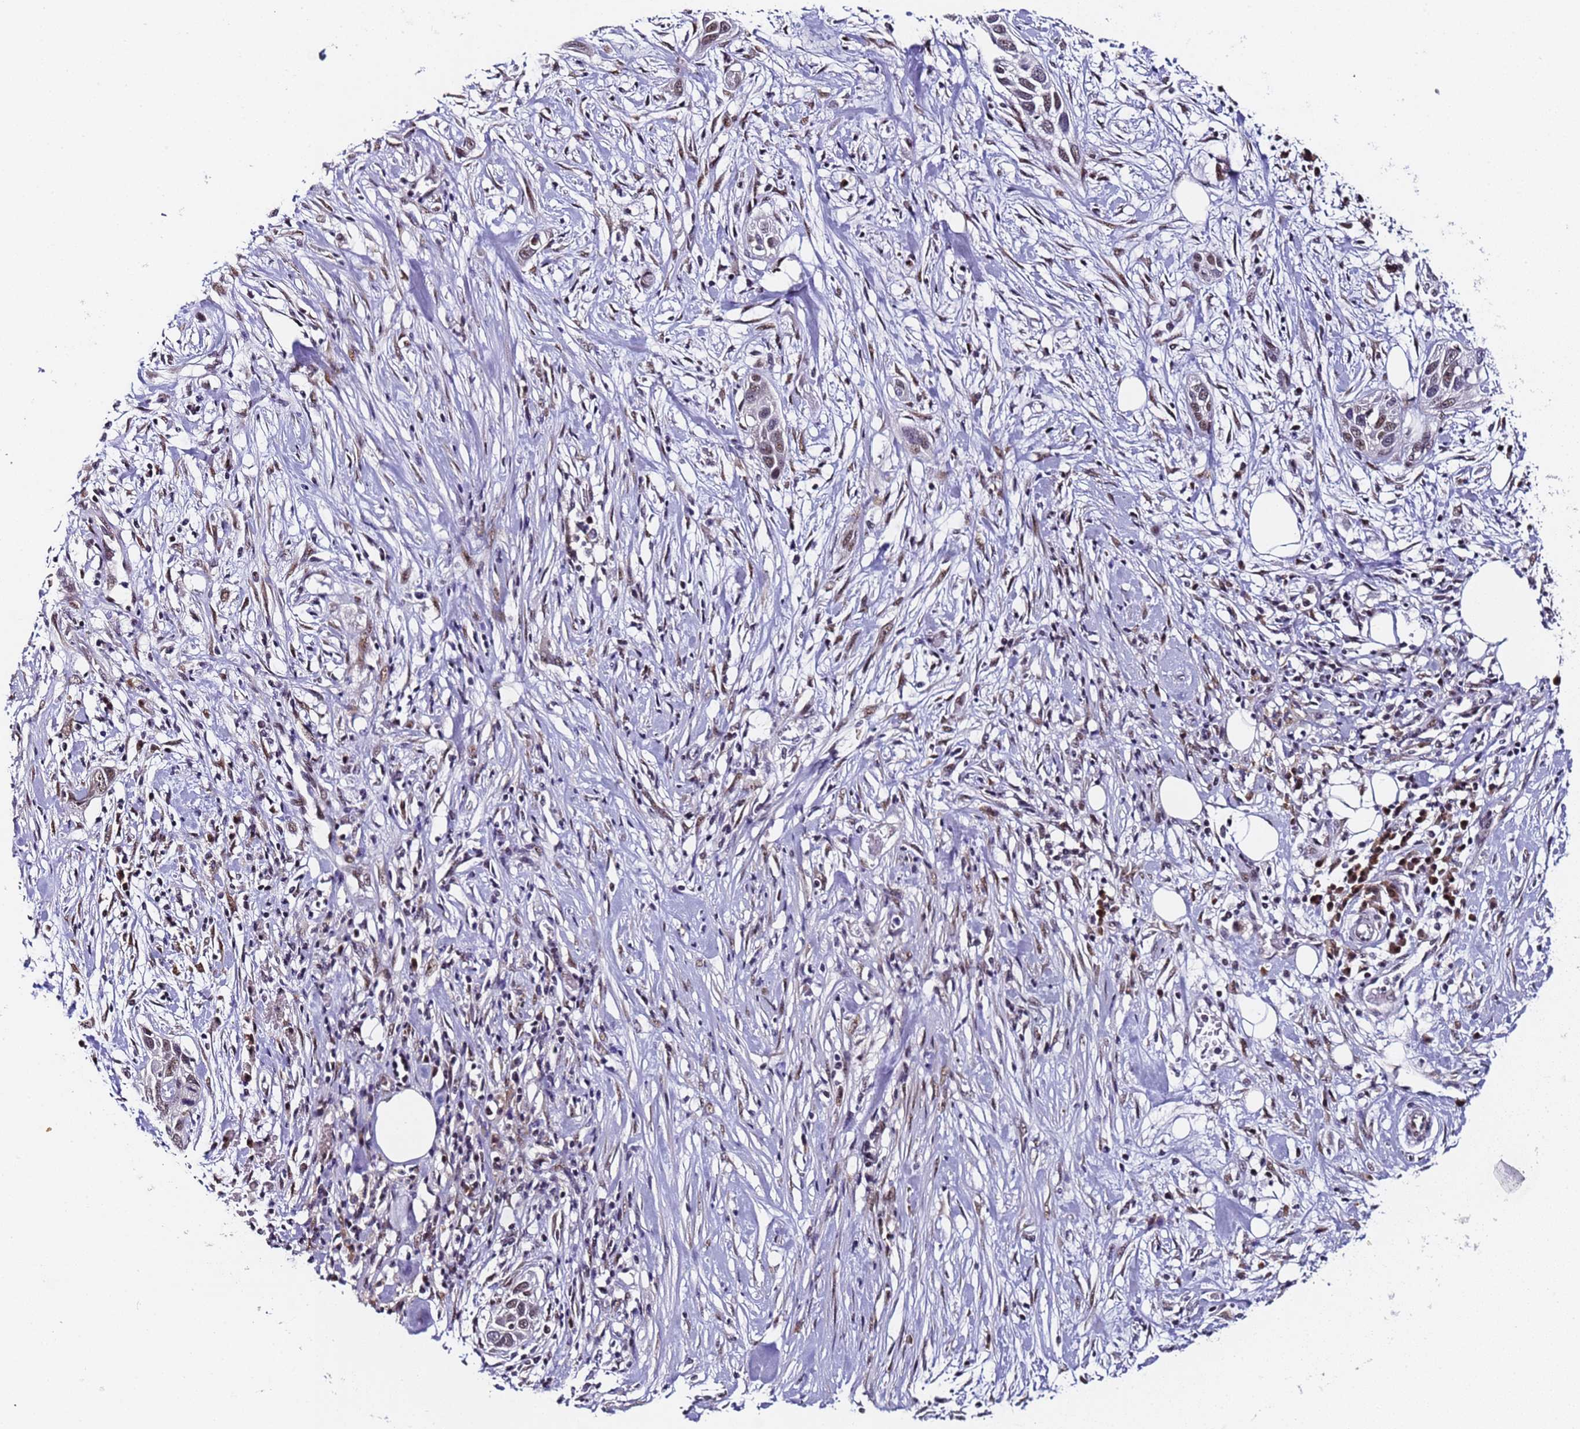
{"staining": {"intensity": "weak", "quantity": "25%-75%", "location": "nuclear"}, "tissue": "pancreatic cancer", "cell_type": "Tumor cells", "image_type": "cancer", "snomed": [{"axis": "morphology", "description": "Adenocarcinoma, NOS"}, {"axis": "topography", "description": "Pancreas"}], "caption": "Immunohistochemistry (IHC) photomicrograph of human pancreatic cancer stained for a protein (brown), which demonstrates low levels of weak nuclear positivity in about 25%-75% of tumor cells.", "gene": "FNBP4", "patient": {"sex": "female", "age": 60}}